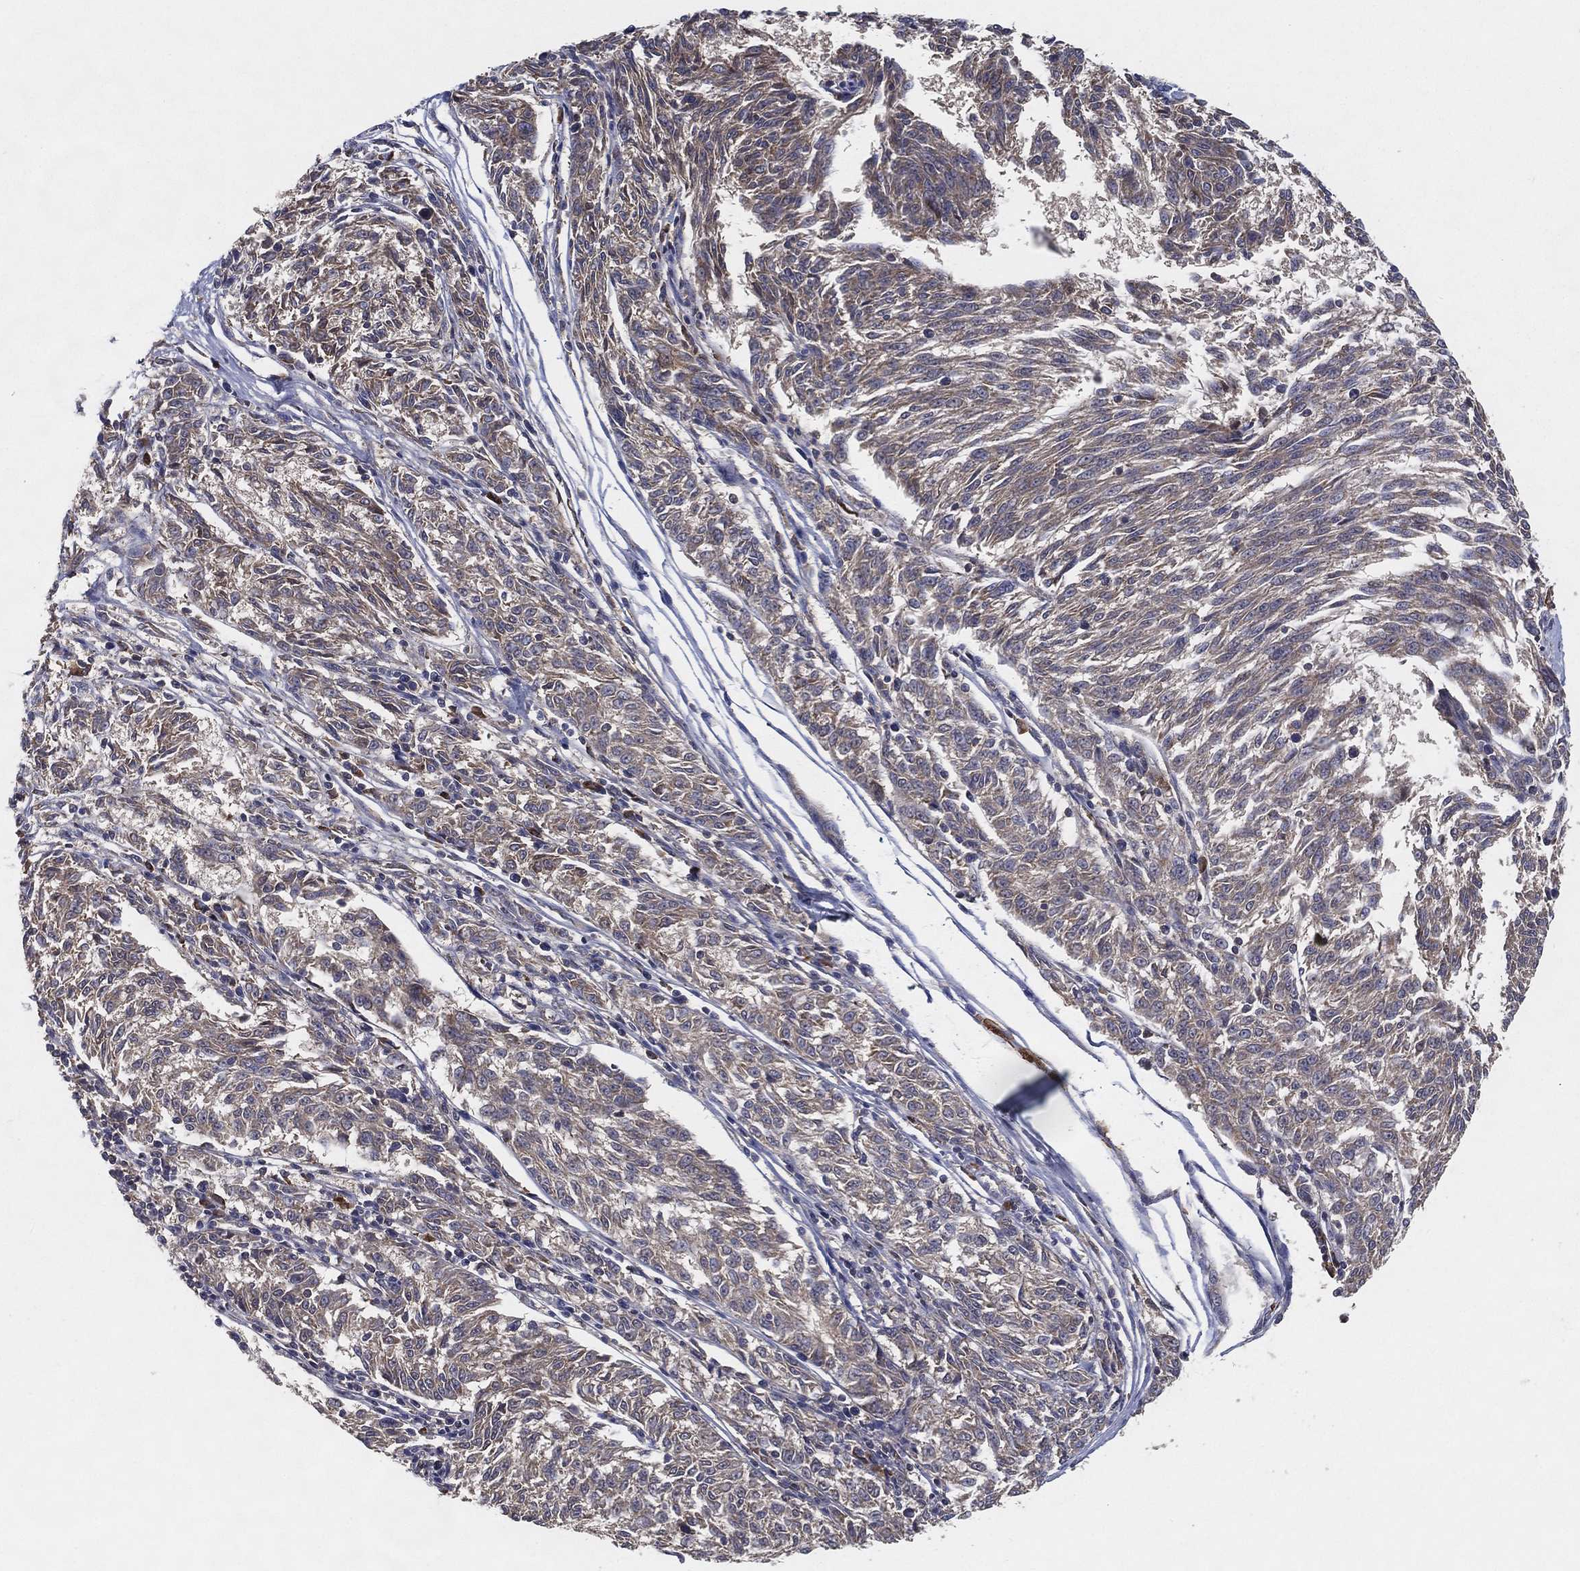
{"staining": {"intensity": "weak", "quantity": "25%-75%", "location": "cytoplasmic/membranous"}, "tissue": "melanoma", "cell_type": "Tumor cells", "image_type": "cancer", "snomed": [{"axis": "morphology", "description": "Malignant melanoma, NOS"}, {"axis": "topography", "description": "Skin"}], "caption": "Immunohistochemical staining of melanoma exhibits low levels of weak cytoplasmic/membranous protein positivity in approximately 25%-75% of tumor cells.", "gene": "MT-ND1", "patient": {"sex": "female", "age": 72}}